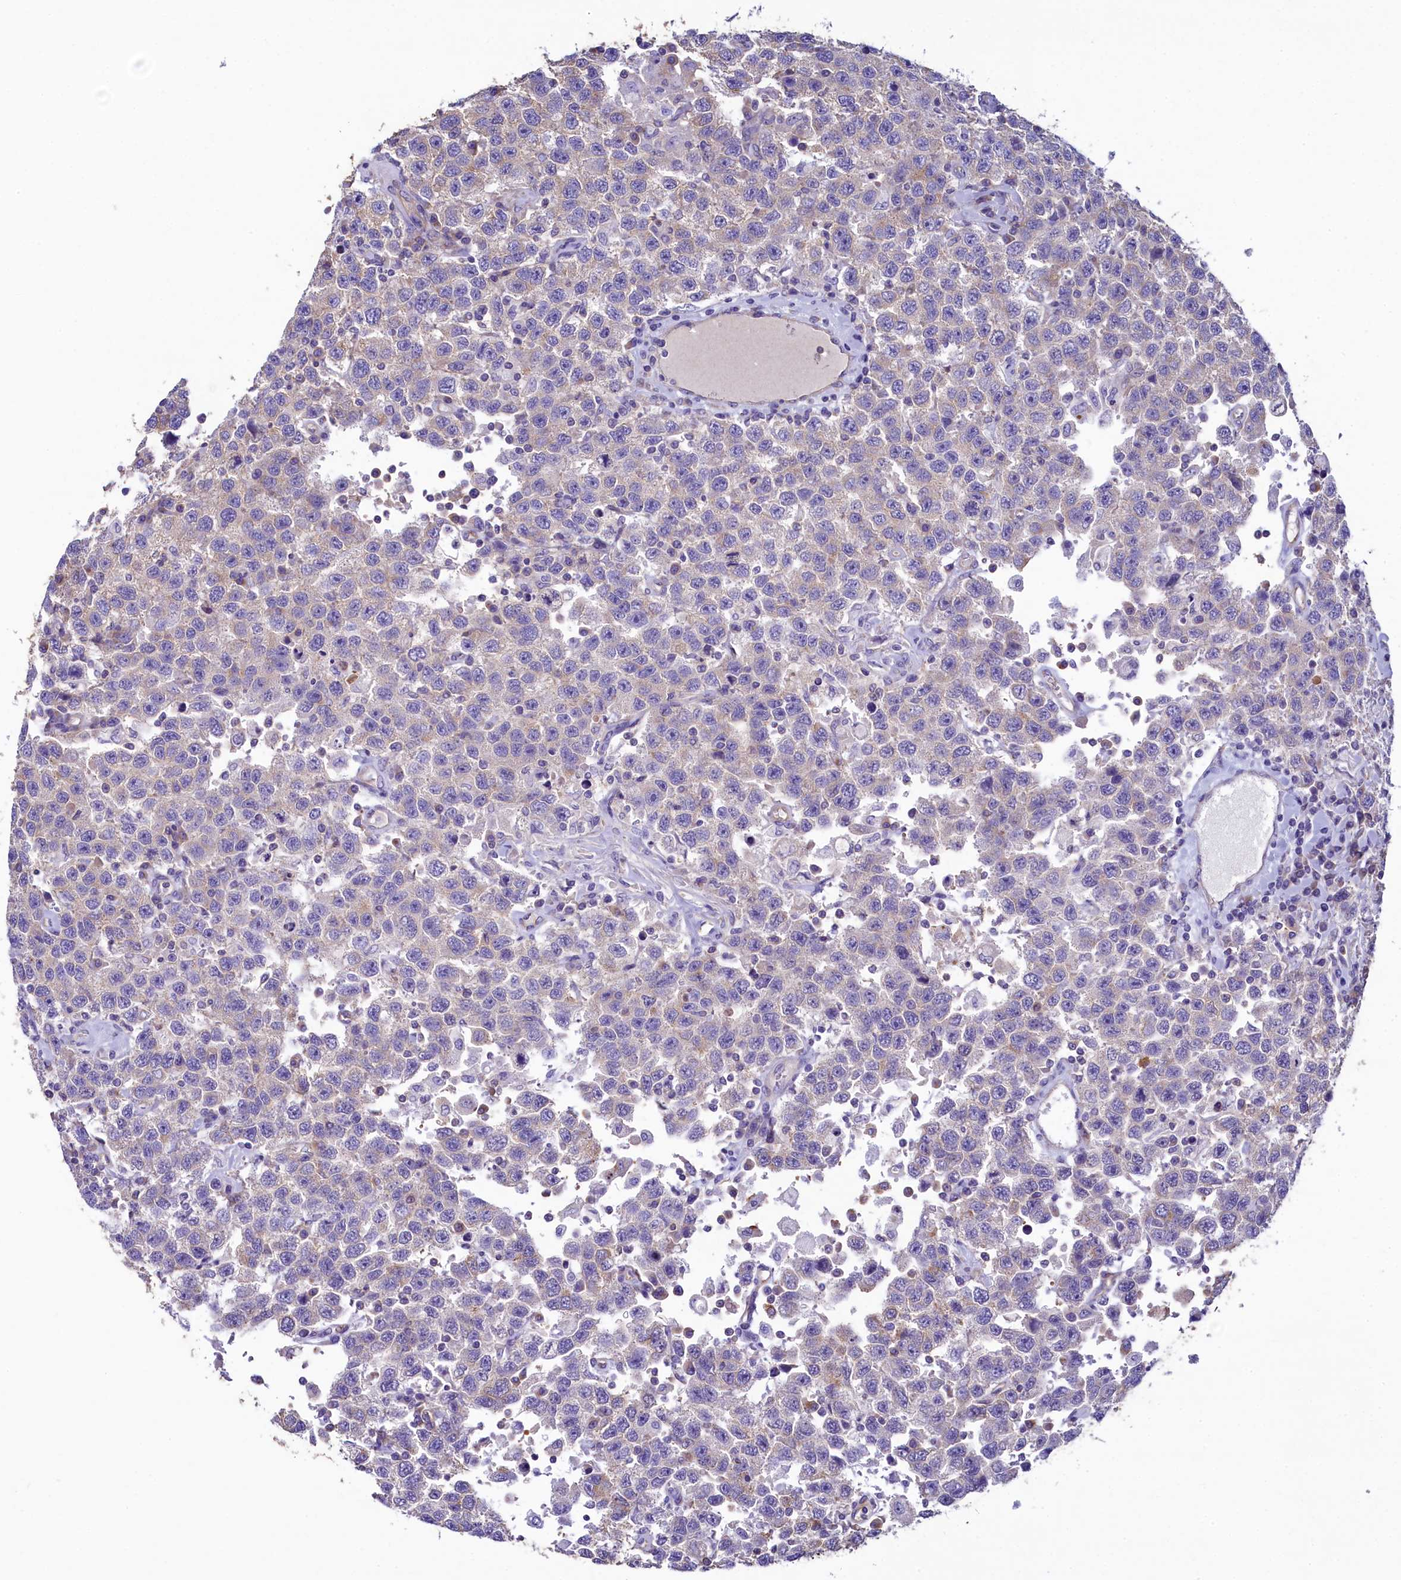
{"staining": {"intensity": "weak", "quantity": "25%-75%", "location": "cytoplasmic/membranous"}, "tissue": "testis cancer", "cell_type": "Tumor cells", "image_type": "cancer", "snomed": [{"axis": "morphology", "description": "Seminoma, NOS"}, {"axis": "topography", "description": "Testis"}], "caption": "Immunohistochemical staining of human seminoma (testis) exhibits low levels of weak cytoplasmic/membranous protein expression in approximately 25%-75% of tumor cells.", "gene": "GPR21", "patient": {"sex": "male", "age": 41}}